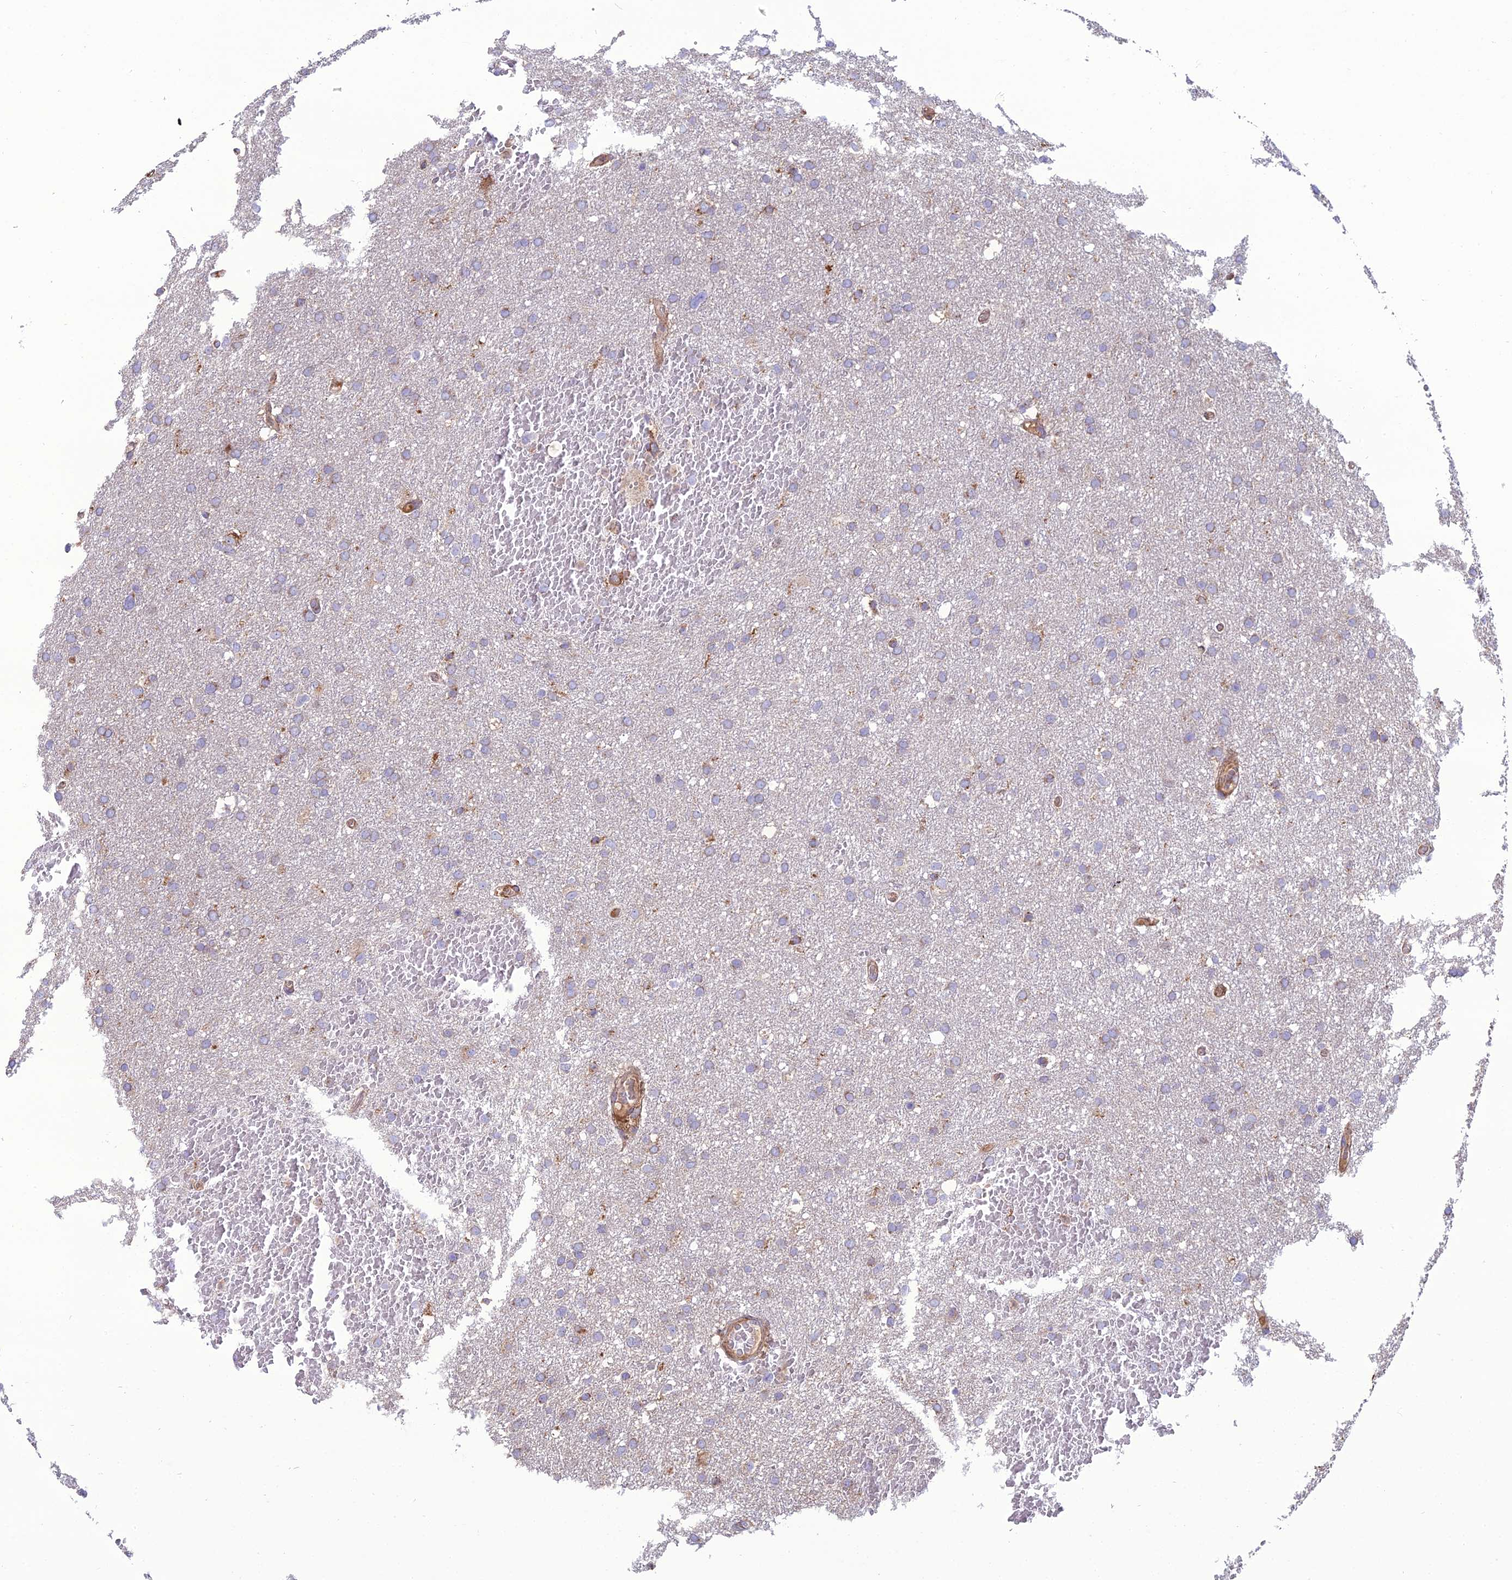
{"staining": {"intensity": "weak", "quantity": "25%-75%", "location": "cytoplasmic/membranous"}, "tissue": "glioma", "cell_type": "Tumor cells", "image_type": "cancer", "snomed": [{"axis": "morphology", "description": "Glioma, malignant, High grade"}, {"axis": "topography", "description": "Cerebral cortex"}], "caption": "Immunohistochemistry (IHC) micrograph of neoplastic tissue: malignant glioma (high-grade) stained using immunohistochemistry (IHC) demonstrates low levels of weak protein expression localized specifically in the cytoplasmic/membranous of tumor cells, appearing as a cytoplasmic/membranous brown color.", "gene": "LNPEP", "patient": {"sex": "female", "age": 36}}